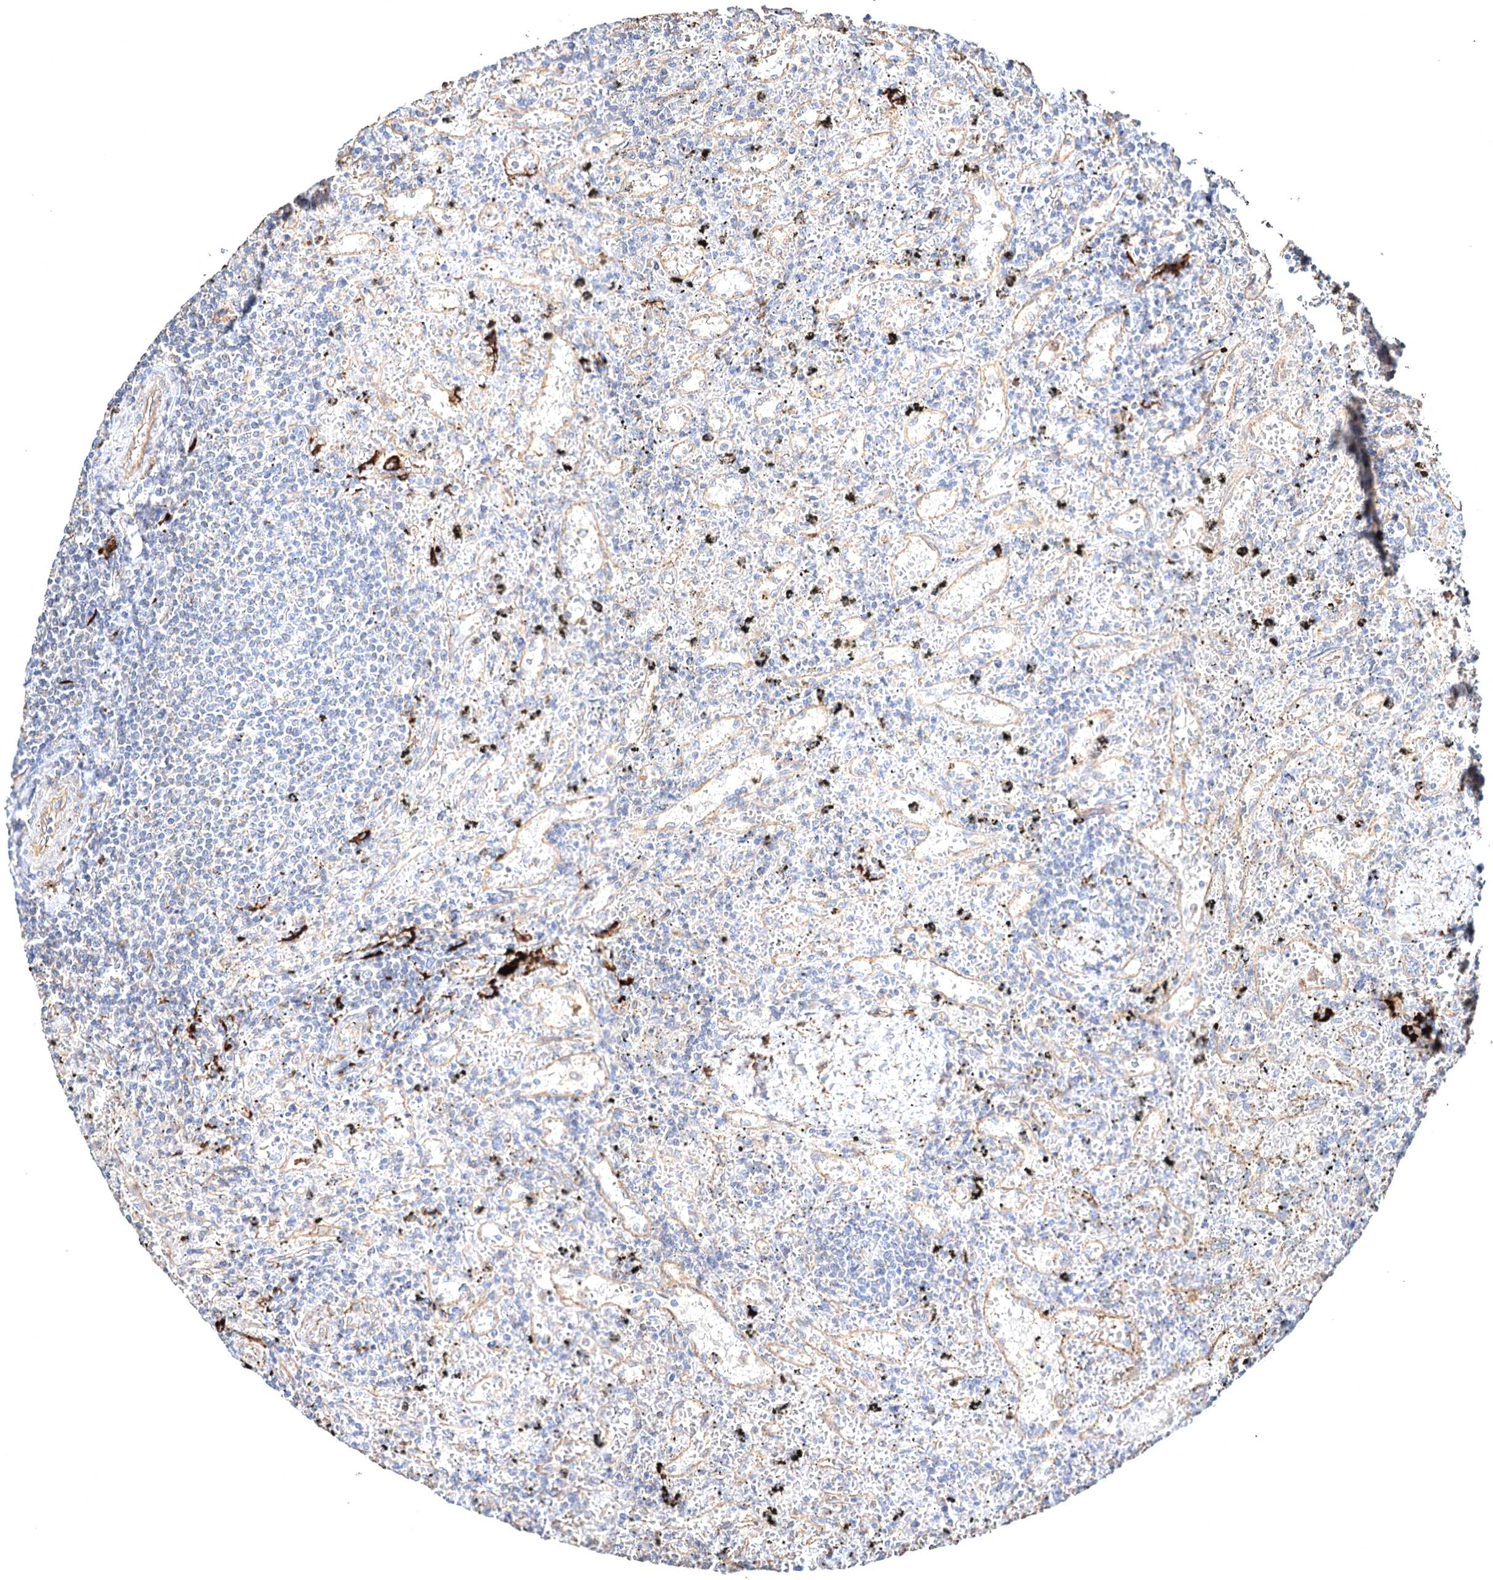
{"staining": {"intensity": "negative", "quantity": "none", "location": "none"}, "tissue": "lymphoma", "cell_type": "Tumor cells", "image_type": "cancer", "snomed": [{"axis": "morphology", "description": "Malignant lymphoma, non-Hodgkin's type, Low grade"}, {"axis": "topography", "description": "Spleen"}], "caption": "The histopathology image demonstrates no significant expression in tumor cells of lymphoma.", "gene": "CLEC4M", "patient": {"sex": "male", "age": 76}}